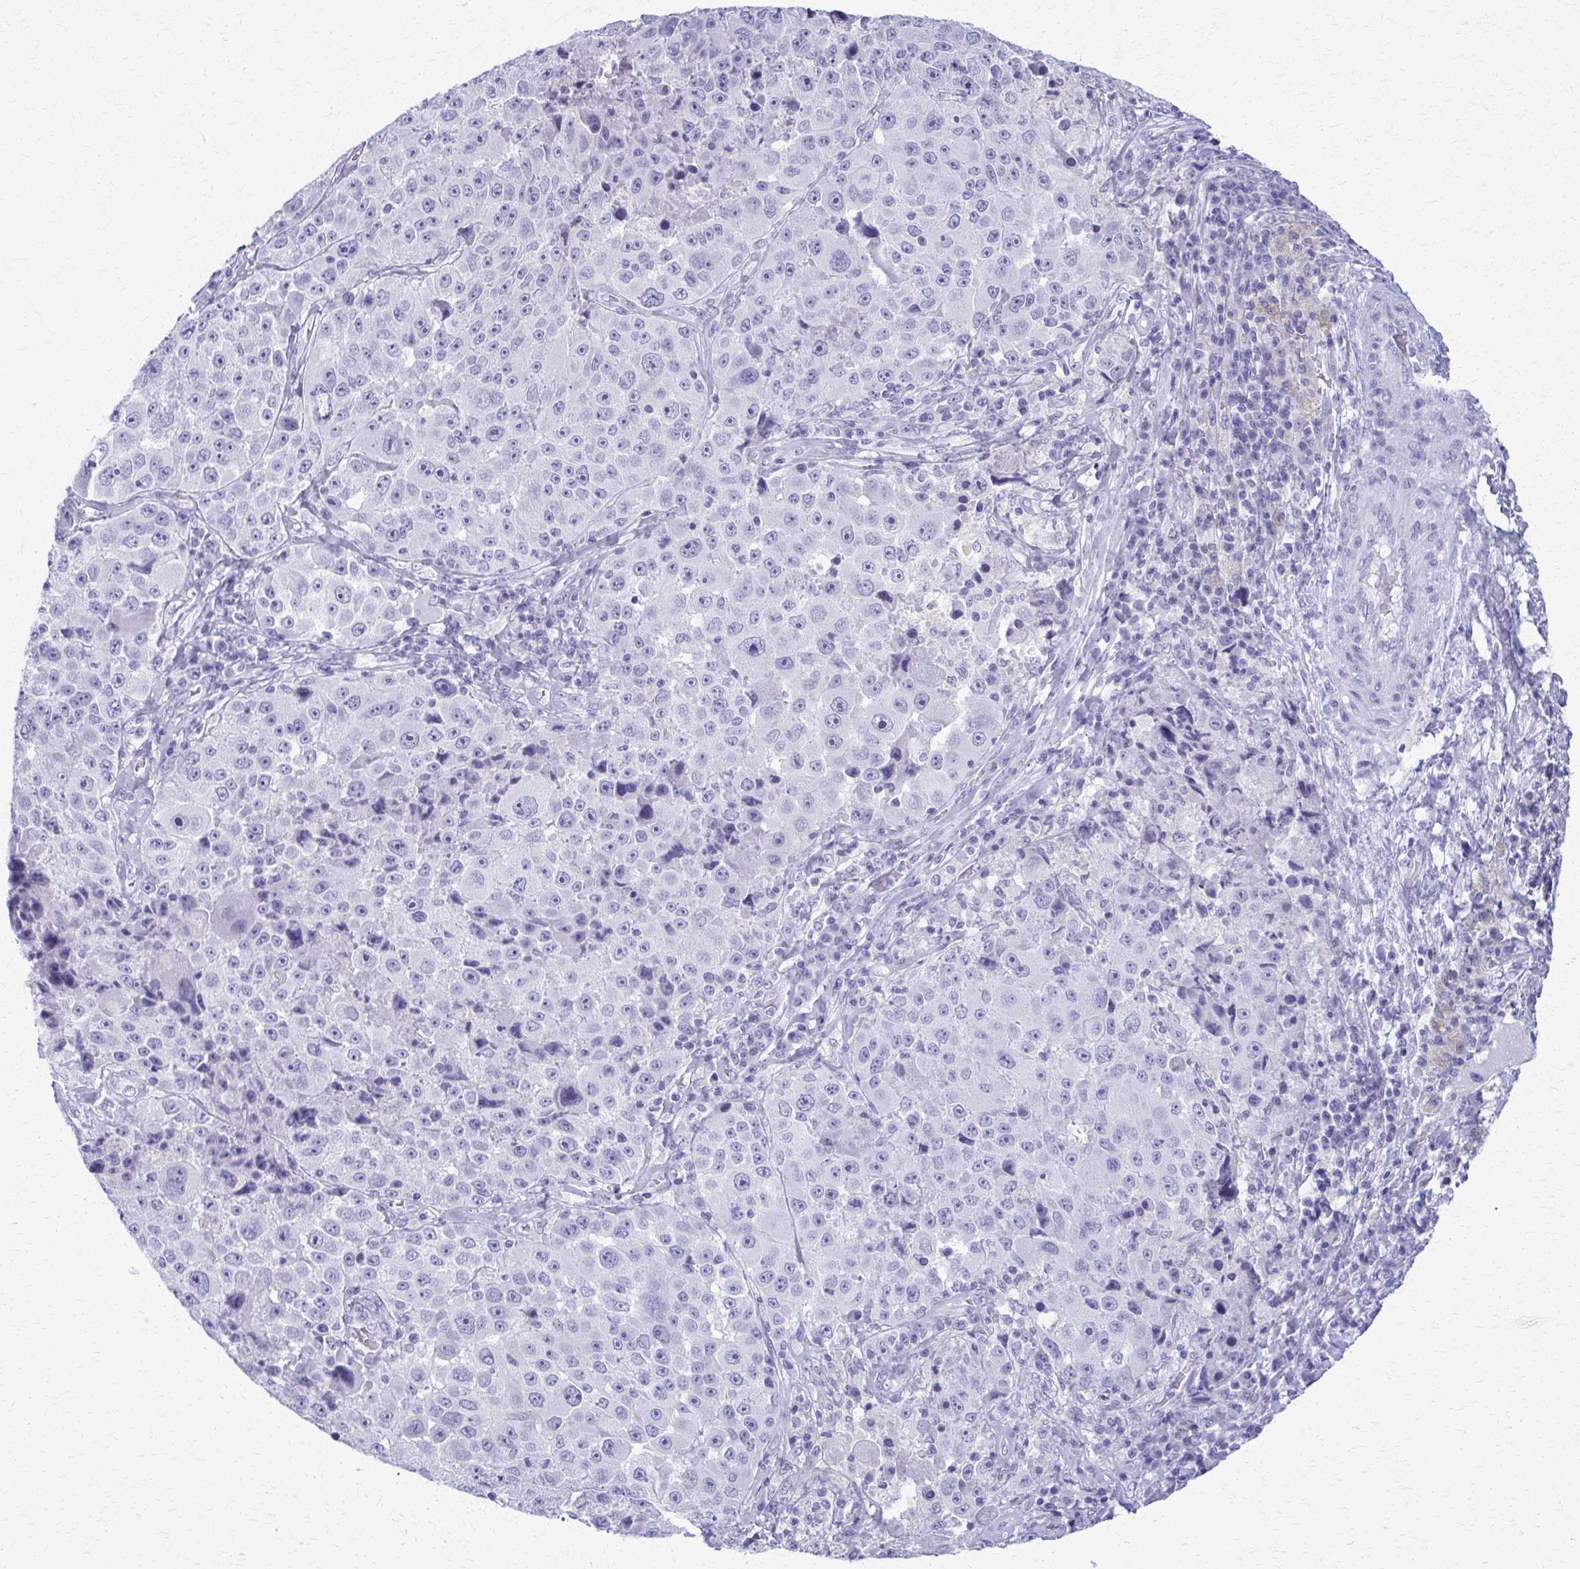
{"staining": {"intensity": "negative", "quantity": "none", "location": "none"}, "tissue": "melanoma", "cell_type": "Tumor cells", "image_type": "cancer", "snomed": [{"axis": "morphology", "description": "Malignant melanoma, Metastatic site"}, {"axis": "topography", "description": "Lymph node"}], "caption": "Protein analysis of melanoma exhibits no significant expression in tumor cells.", "gene": "ACSM2B", "patient": {"sex": "male", "age": 62}}